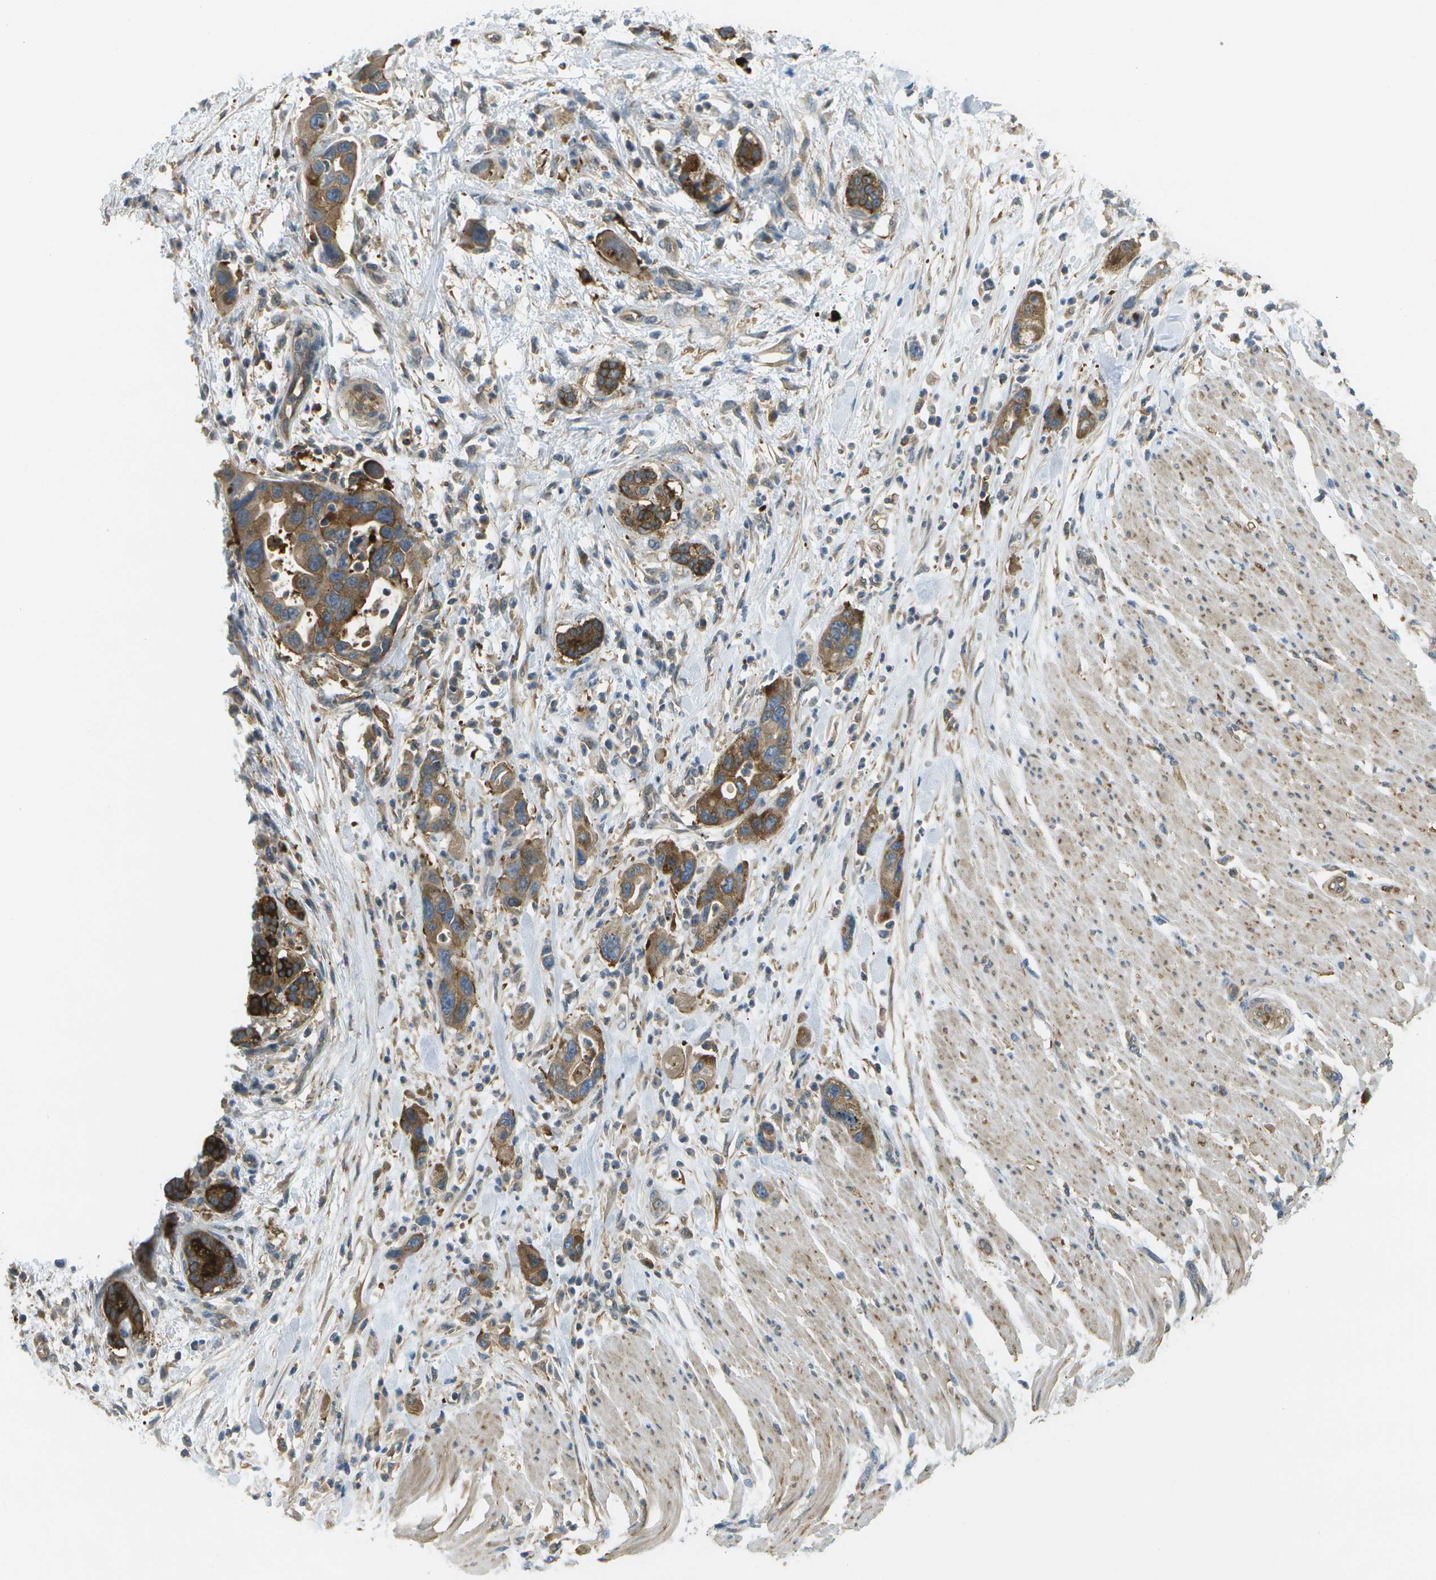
{"staining": {"intensity": "strong", "quantity": ">75%", "location": "cytoplasmic/membranous"}, "tissue": "pancreatic cancer", "cell_type": "Tumor cells", "image_type": "cancer", "snomed": [{"axis": "morphology", "description": "Normal tissue, NOS"}, {"axis": "morphology", "description": "Adenocarcinoma, NOS"}, {"axis": "topography", "description": "Pancreas"}], "caption": "Human adenocarcinoma (pancreatic) stained for a protein (brown) exhibits strong cytoplasmic/membranous positive expression in about >75% of tumor cells.", "gene": "WNK2", "patient": {"sex": "female", "age": 71}}